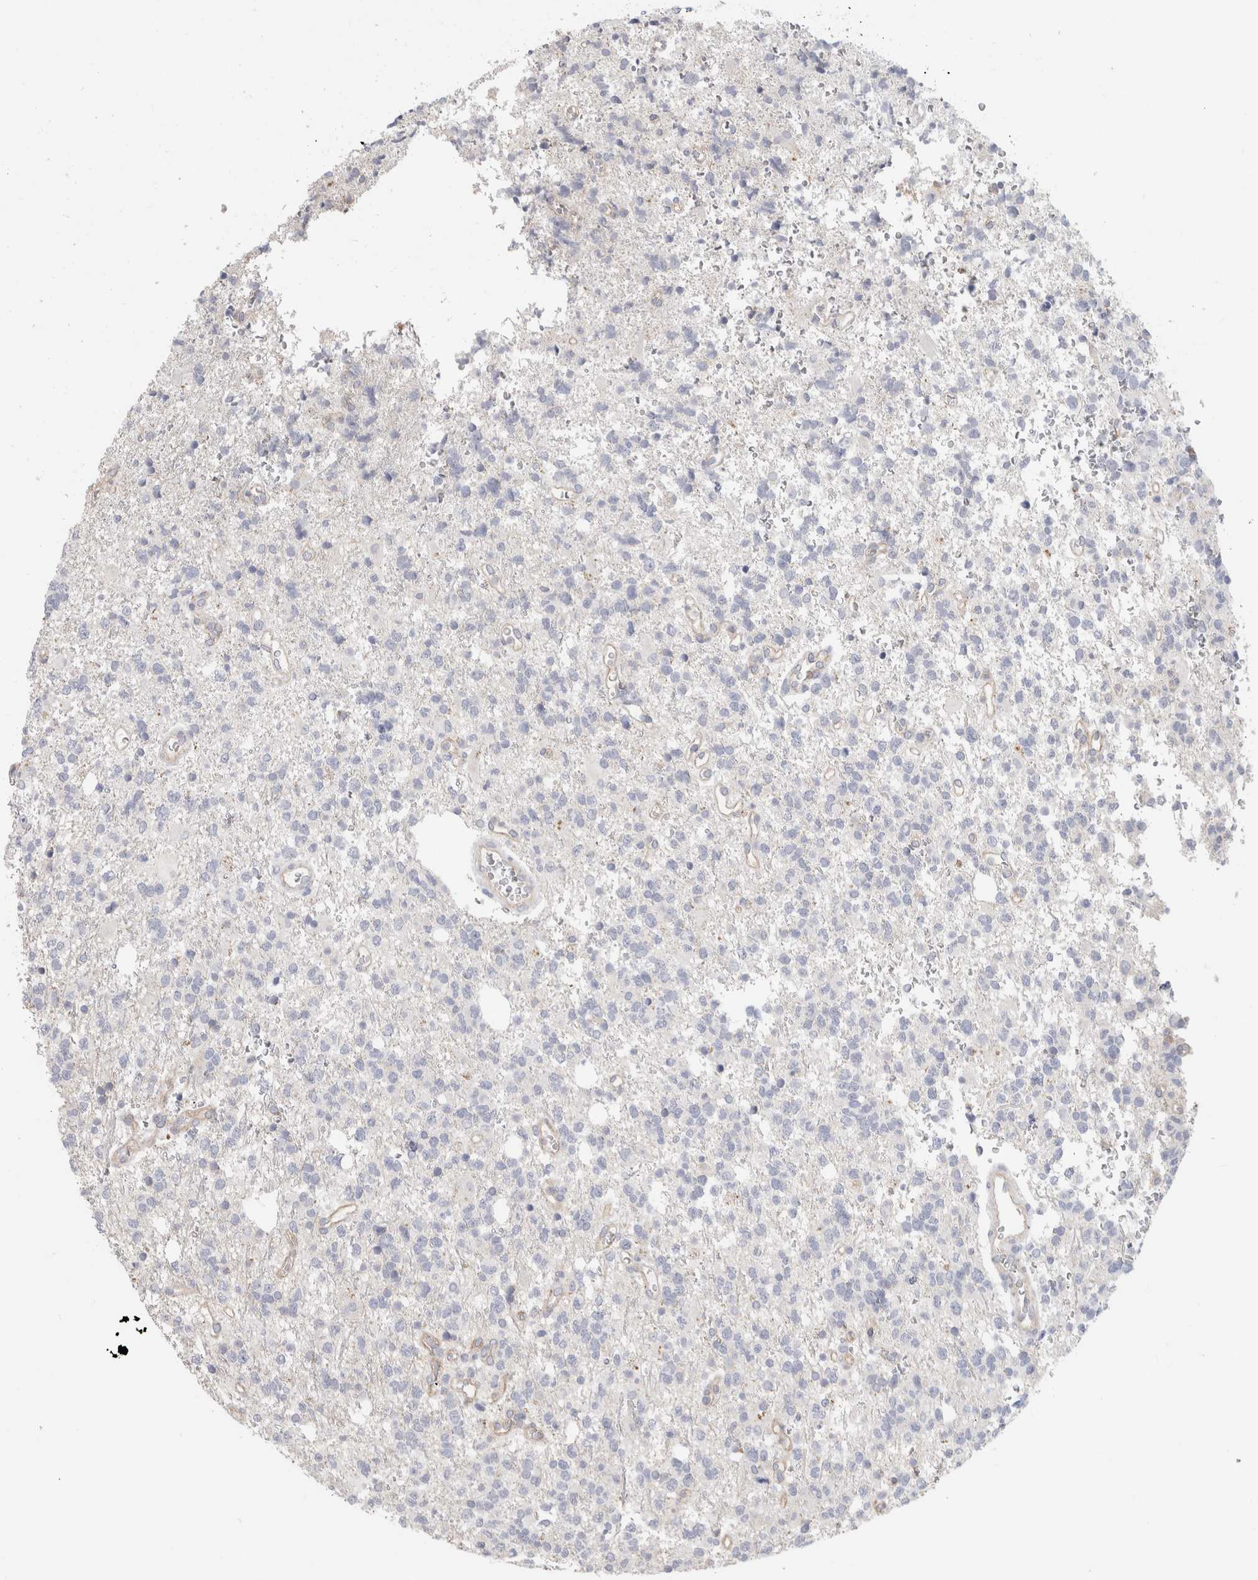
{"staining": {"intensity": "negative", "quantity": "none", "location": "none"}, "tissue": "glioma", "cell_type": "Tumor cells", "image_type": "cancer", "snomed": [{"axis": "morphology", "description": "Glioma, malignant, High grade"}, {"axis": "topography", "description": "Brain"}], "caption": "An immunohistochemistry (IHC) micrograph of malignant glioma (high-grade) is shown. There is no staining in tumor cells of malignant glioma (high-grade). The staining is performed using DAB (3,3'-diaminobenzidine) brown chromogen with nuclei counter-stained in using hematoxylin.", "gene": "AFP", "patient": {"sex": "female", "age": 62}}